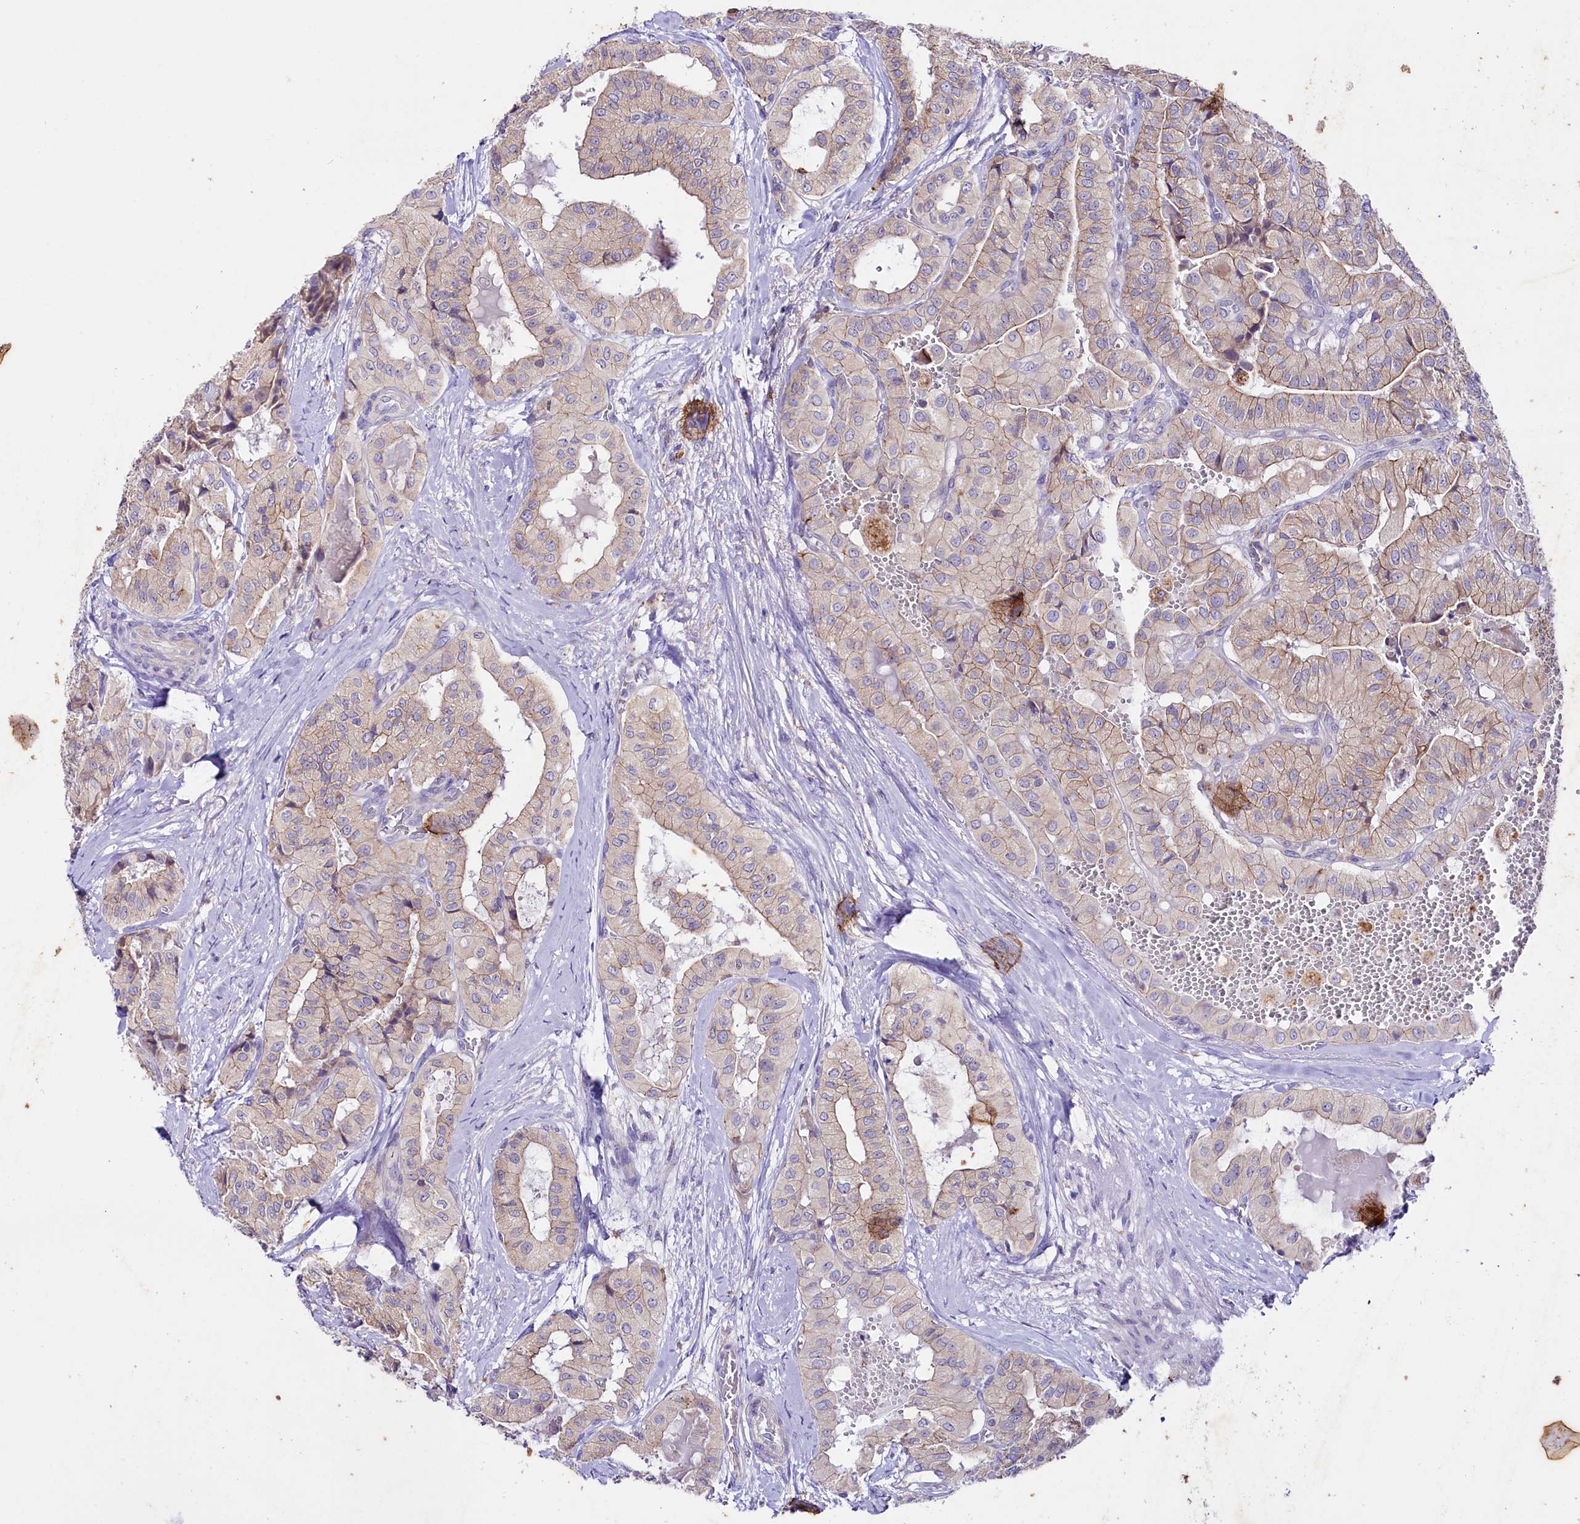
{"staining": {"intensity": "moderate", "quantity": "25%-75%", "location": "cytoplasmic/membranous"}, "tissue": "thyroid cancer", "cell_type": "Tumor cells", "image_type": "cancer", "snomed": [{"axis": "morphology", "description": "Papillary adenocarcinoma, NOS"}, {"axis": "topography", "description": "Thyroid gland"}], "caption": "Immunohistochemistry (DAB (3,3'-diaminobenzidine)) staining of thyroid papillary adenocarcinoma demonstrates moderate cytoplasmic/membranous protein positivity in about 25%-75% of tumor cells.", "gene": "SACM1L", "patient": {"sex": "female", "age": 59}}